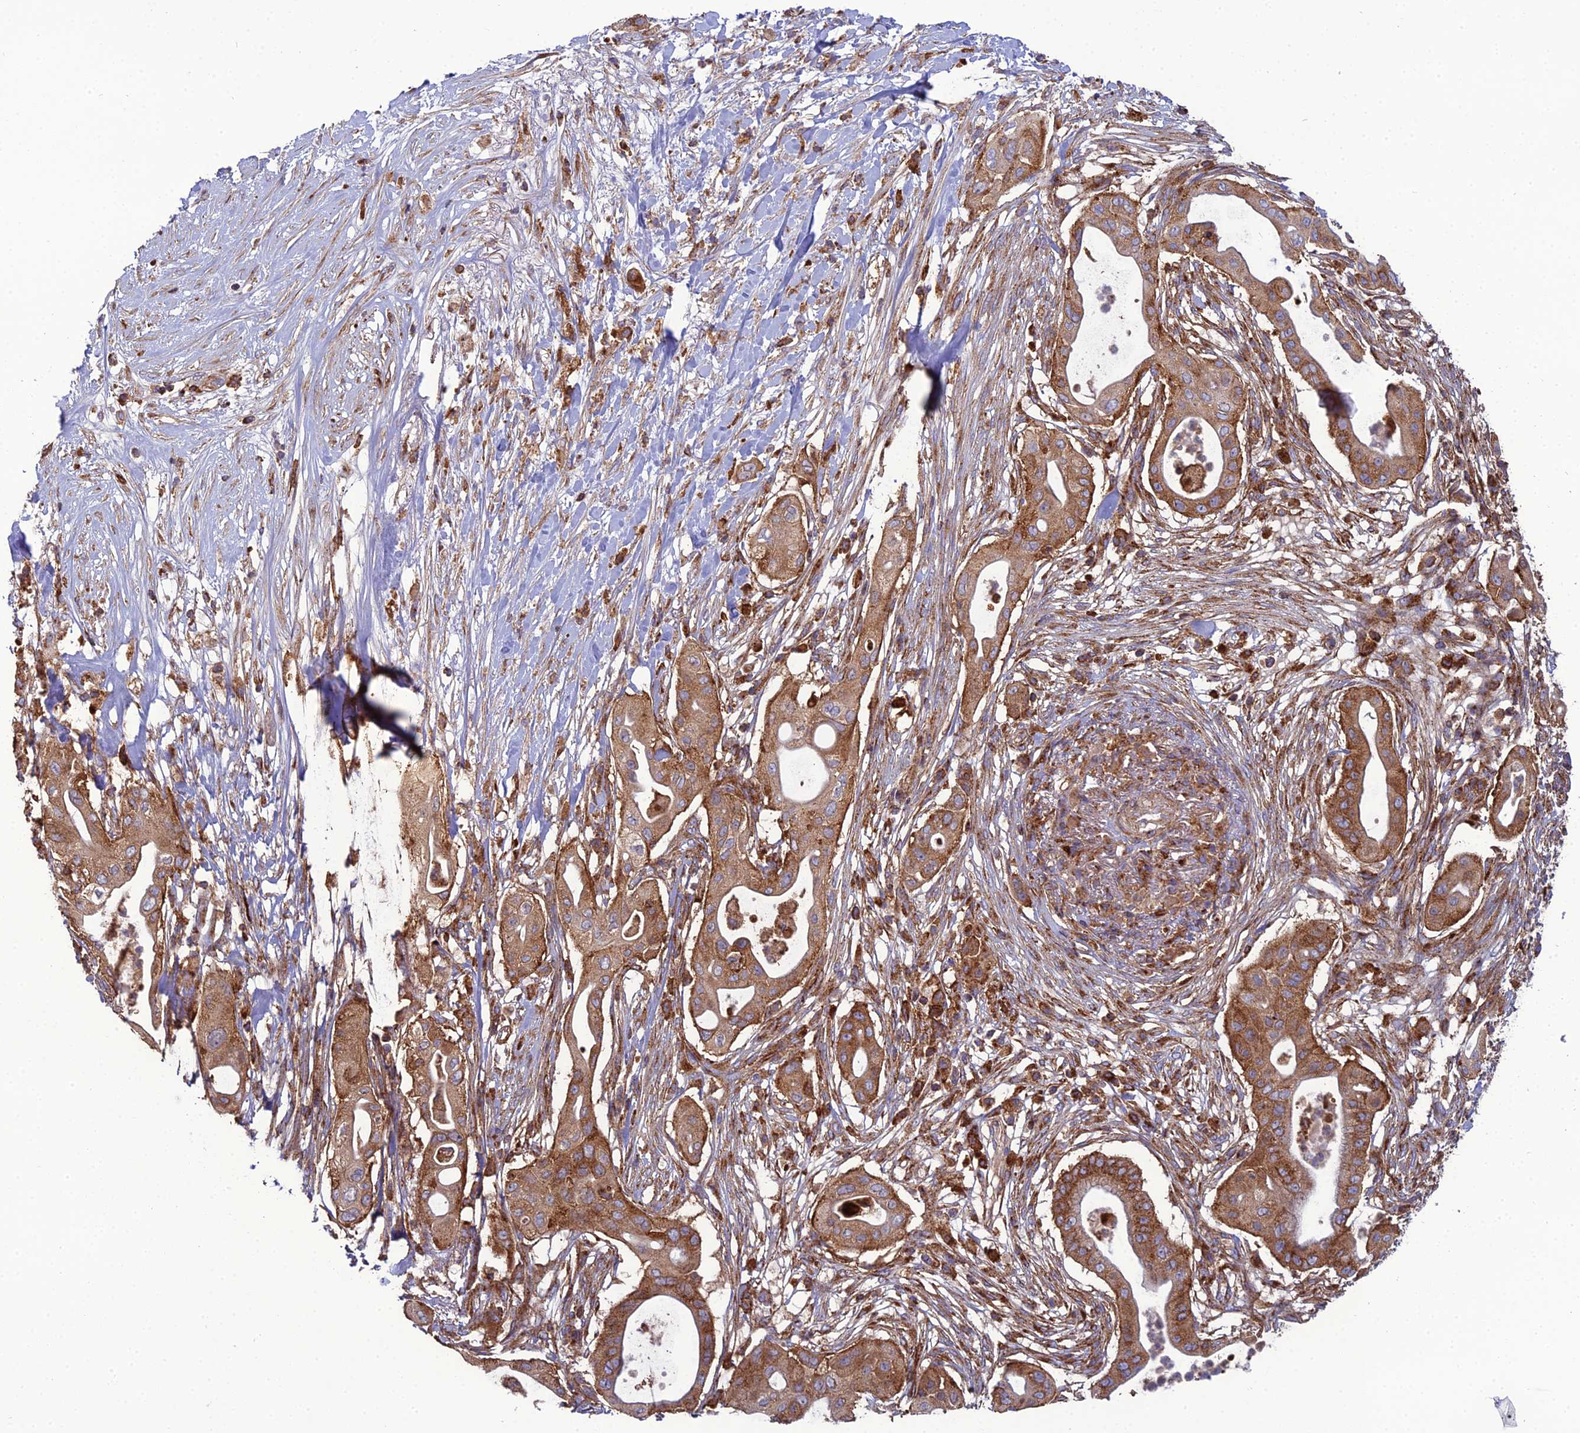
{"staining": {"intensity": "moderate", "quantity": ">75%", "location": "cytoplasmic/membranous"}, "tissue": "pancreatic cancer", "cell_type": "Tumor cells", "image_type": "cancer", "snomed": [{"axis": "morphology", "description": "Adenocarcinoma, NOS"}, {"axis": "topography", "description": "Pancreas"}], "caption": "Protein expression analysis of pancreatic cancer reveals moderate cytoplasmic/membranous positivity in about >75% of tumor cells.", "gene": "LNPEP", "patient": {"sex": "male", "age": 68}}